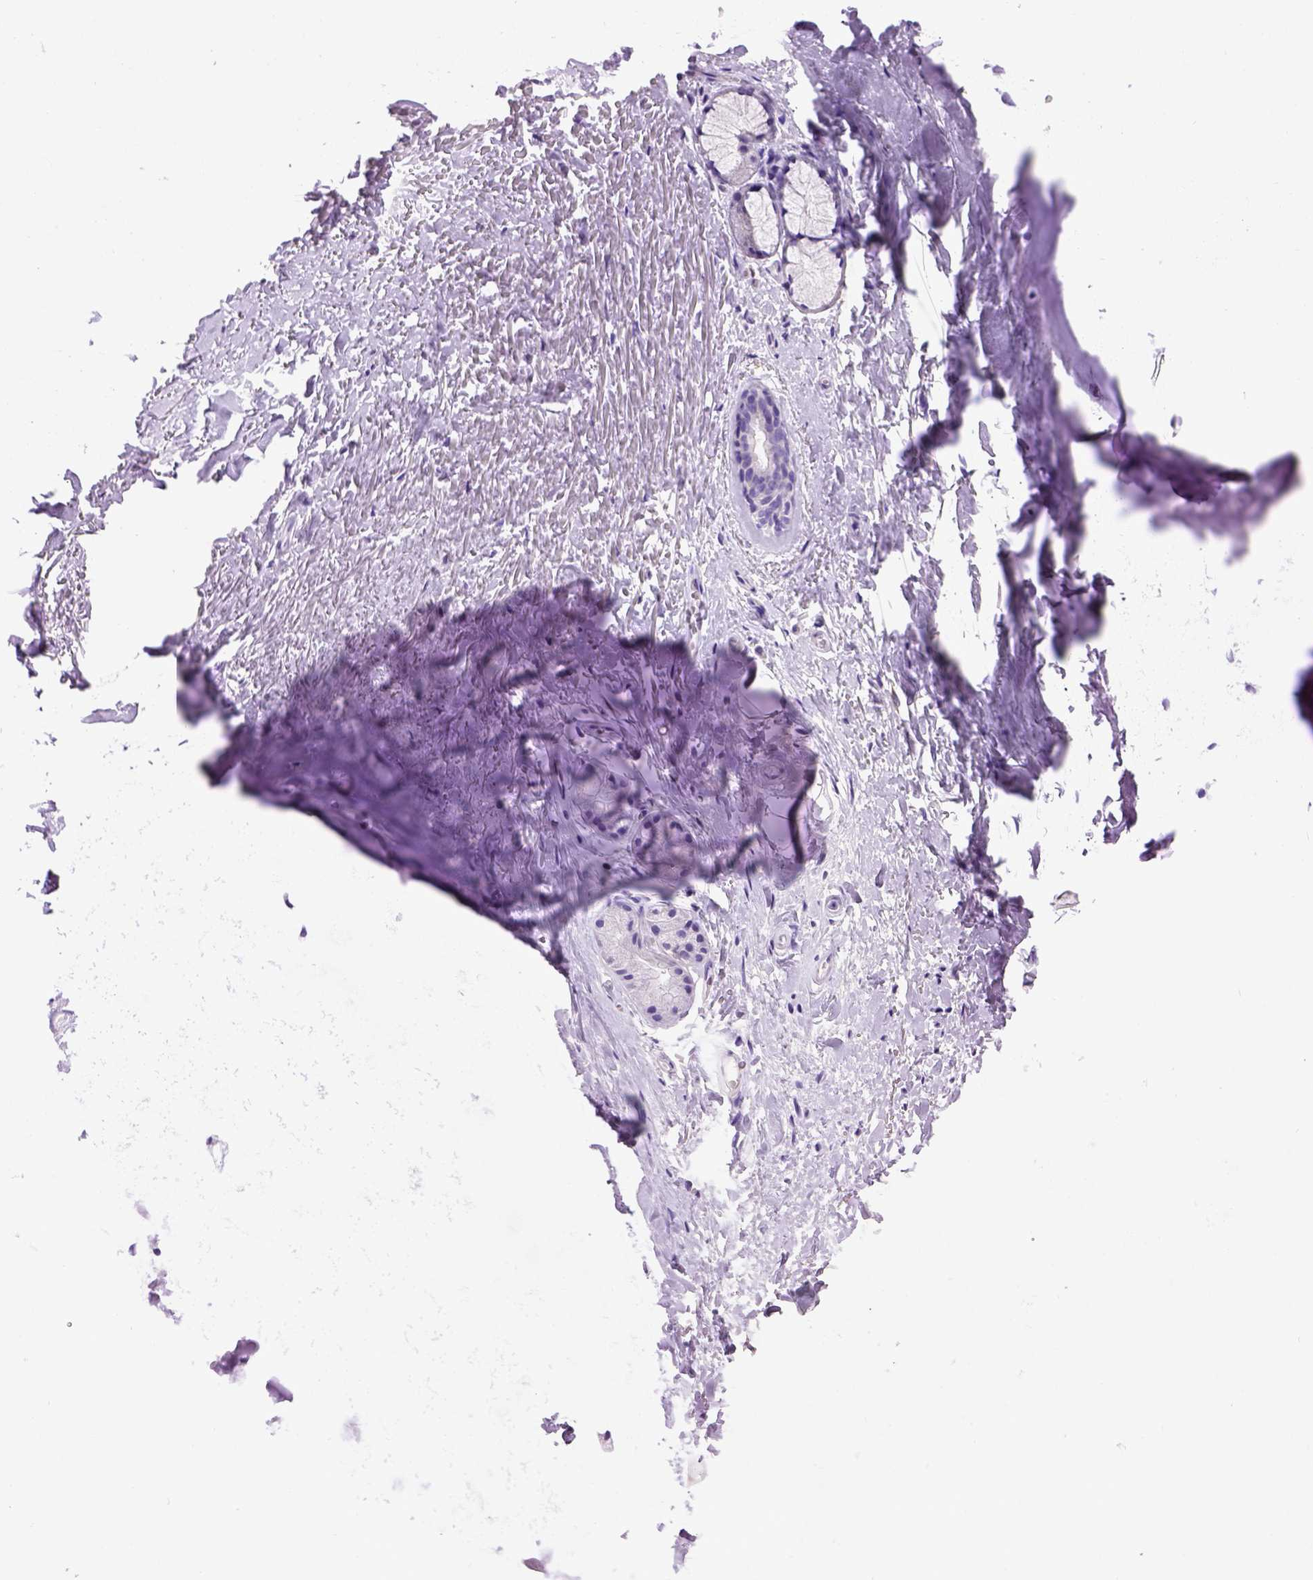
{"staining": {"intensity": "negative", "quantity": "none", "location": "none"}, "tissue": "soft tissue", "cell_type": "Chondrocytes", "image_type": "normal", "snomed": [{"axis": "morphology", "description": "Normal tissue, NOS"}, {"axis": "topography", "description": "Cartilage tissue"}, {"axis": "topography", "description": "Bronchus"}], "caption": "Histopathology image shows no protein staining in chondrocytes of normal soft tissue.", "gene": "ITGAX", "patient": {"sex": "female", "age": 79}}